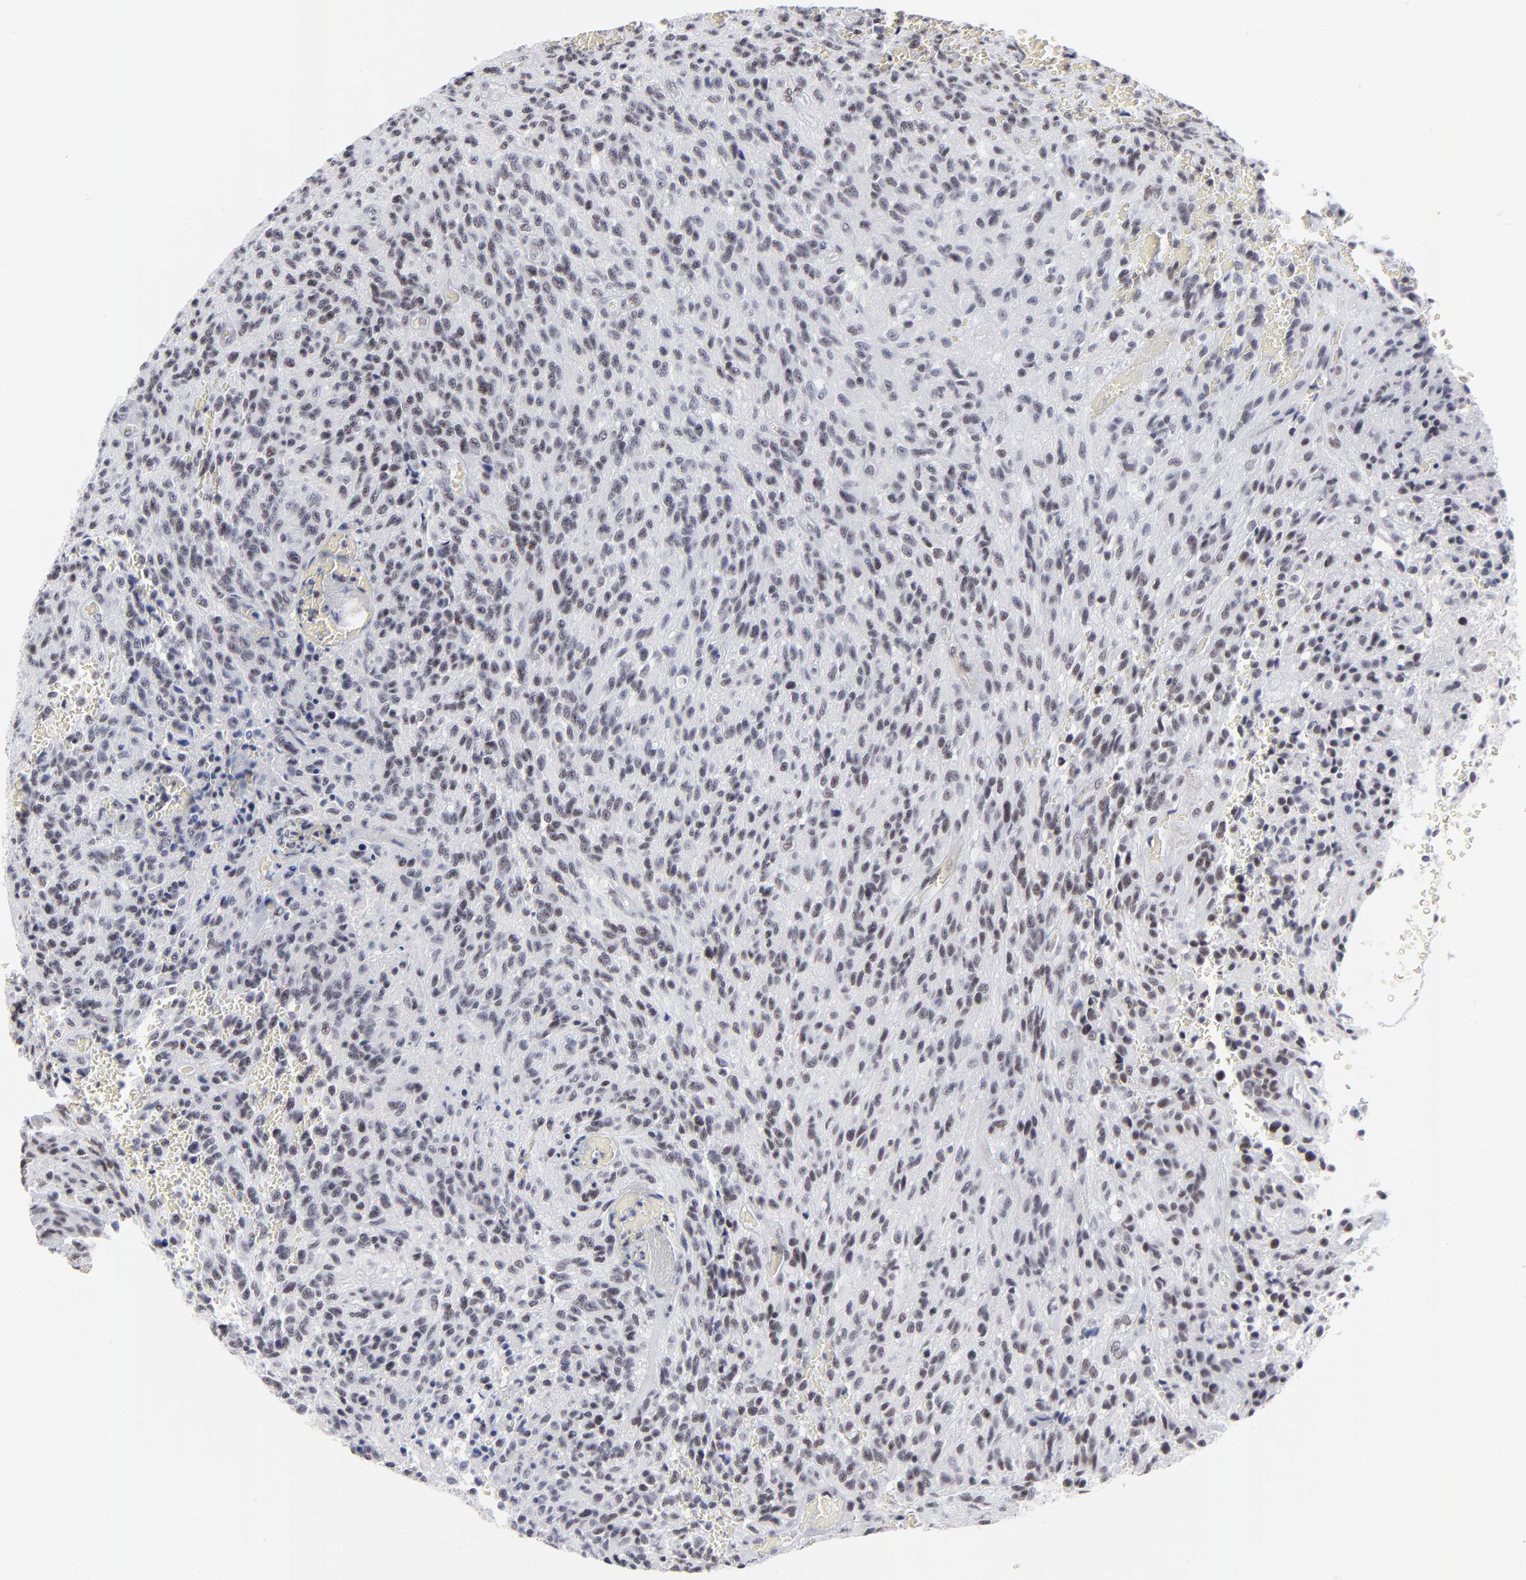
{"staining": {"intensity": "weak", "quantity": "25%-75%", "location": "nuclear"}, "tissue": "glioma", "cell_type": "Tumor cells", "image_type": "cancer", "snomed": [{"axis": "morphology", "description": "Normal tissue, NOS"}, {"axis": "morphology", "description": "Glioma, malignant, High grade"}, {"axis": "topography", "description": "Cerebral cortex"}], "caption": "Immunohistochemical staining of malignant glioma (high-grade) displays low levels of weak nuclear protein staining in about 25%-75% of tumor cells.", "gene": "SP2", "patient": {"sex": "male", "age": 56}}